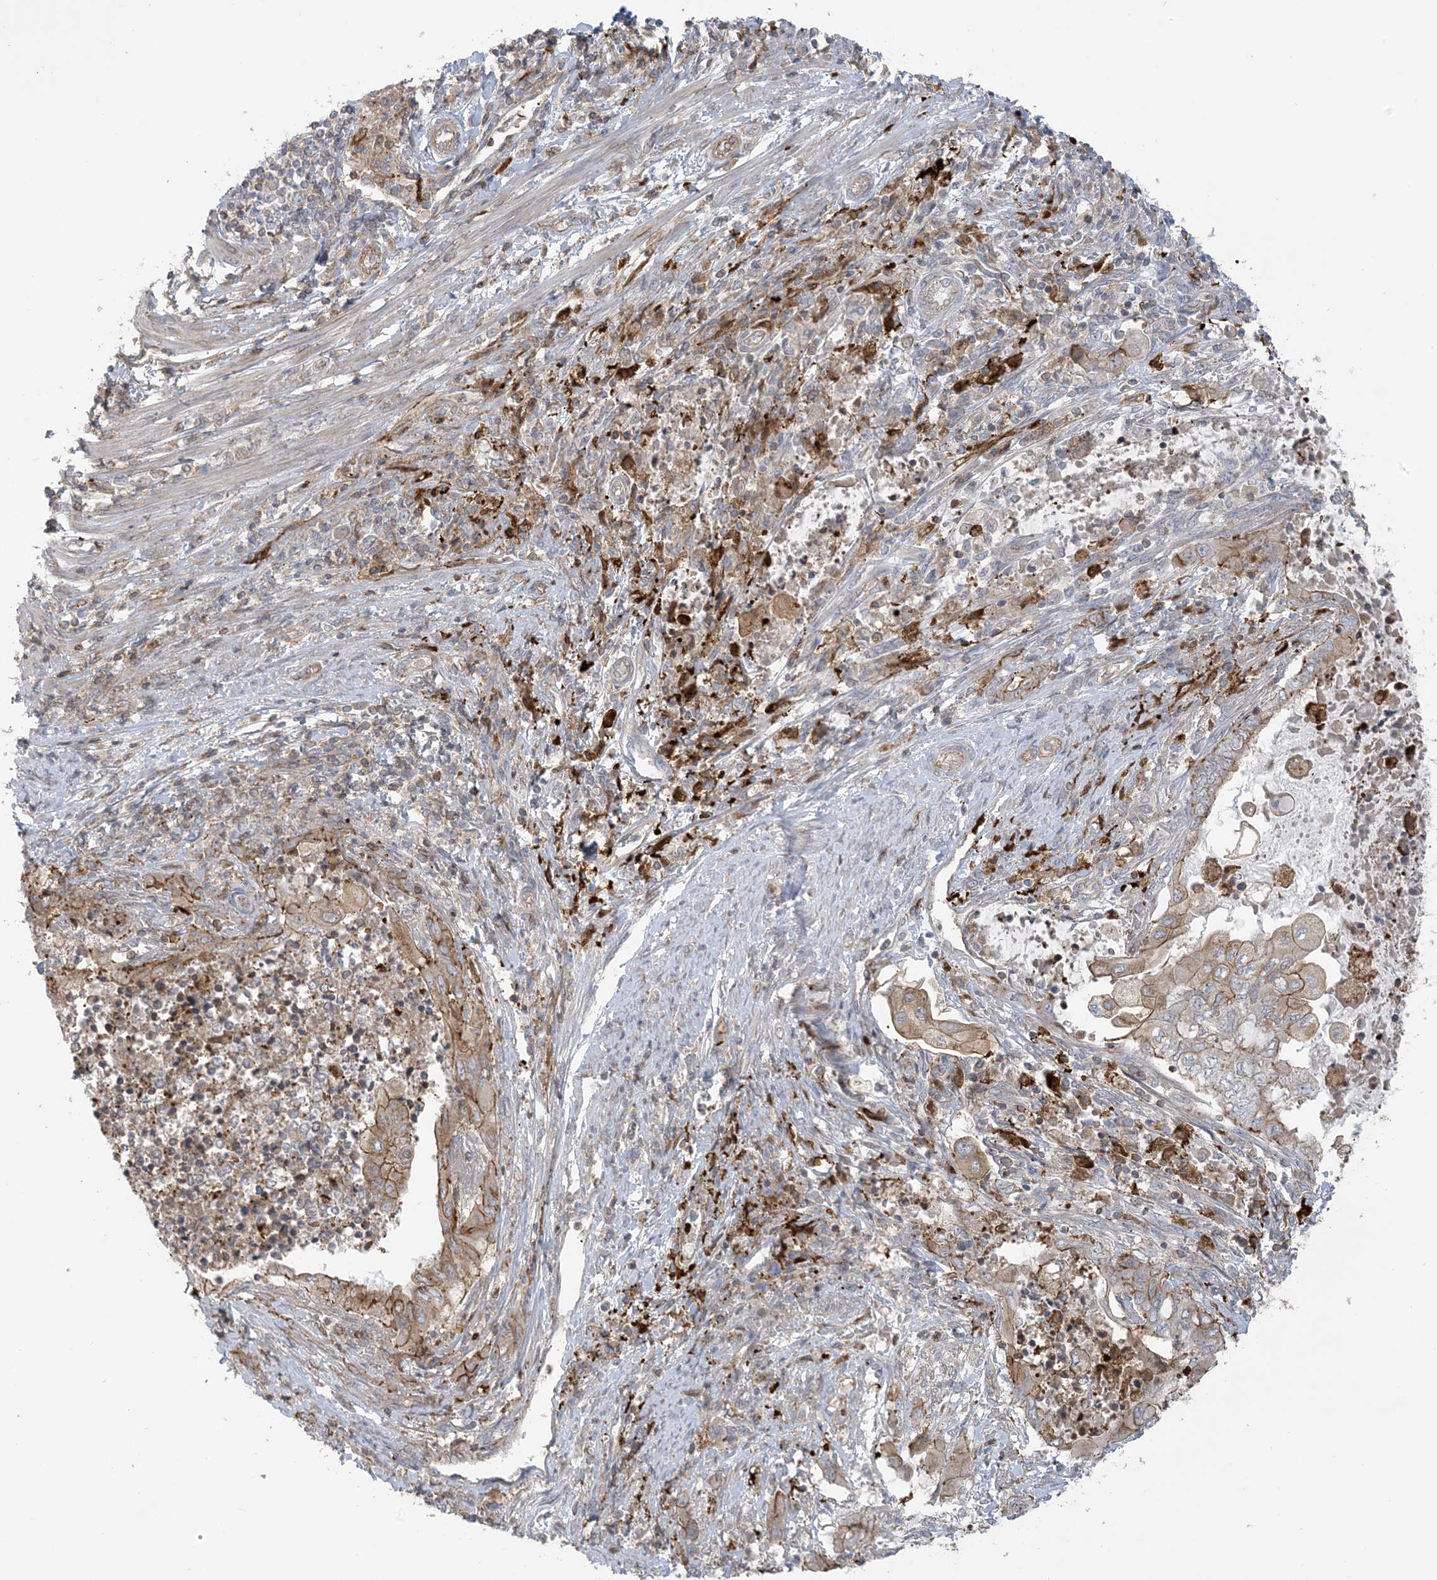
{"staining": {"intensity": "moderate", "quantity": "25%-75%", "location": "cytoplasmic/membranous"}, "tissue": "endometrial cancer", "cell_type": "Tumor cells", "image_type": "cancer", "snomed": [{"axis": "morphology", "description": "Adenocarcinoma, NOS"}, {"axis": "topography", "description": "Uterus"}, {"axis": "topography", "description": "Endometrium"}], "caption": "A photomicrograph of human adenocarcinoma (endometrial) stained for a protein reveals moderate cytoplasmic/membranous brown staining in tumor cells. (Brightfield microscopy of DAB IHC at high magnification).", "gene": "ICMT", "patient": {"sex": "female", "age": 70}}